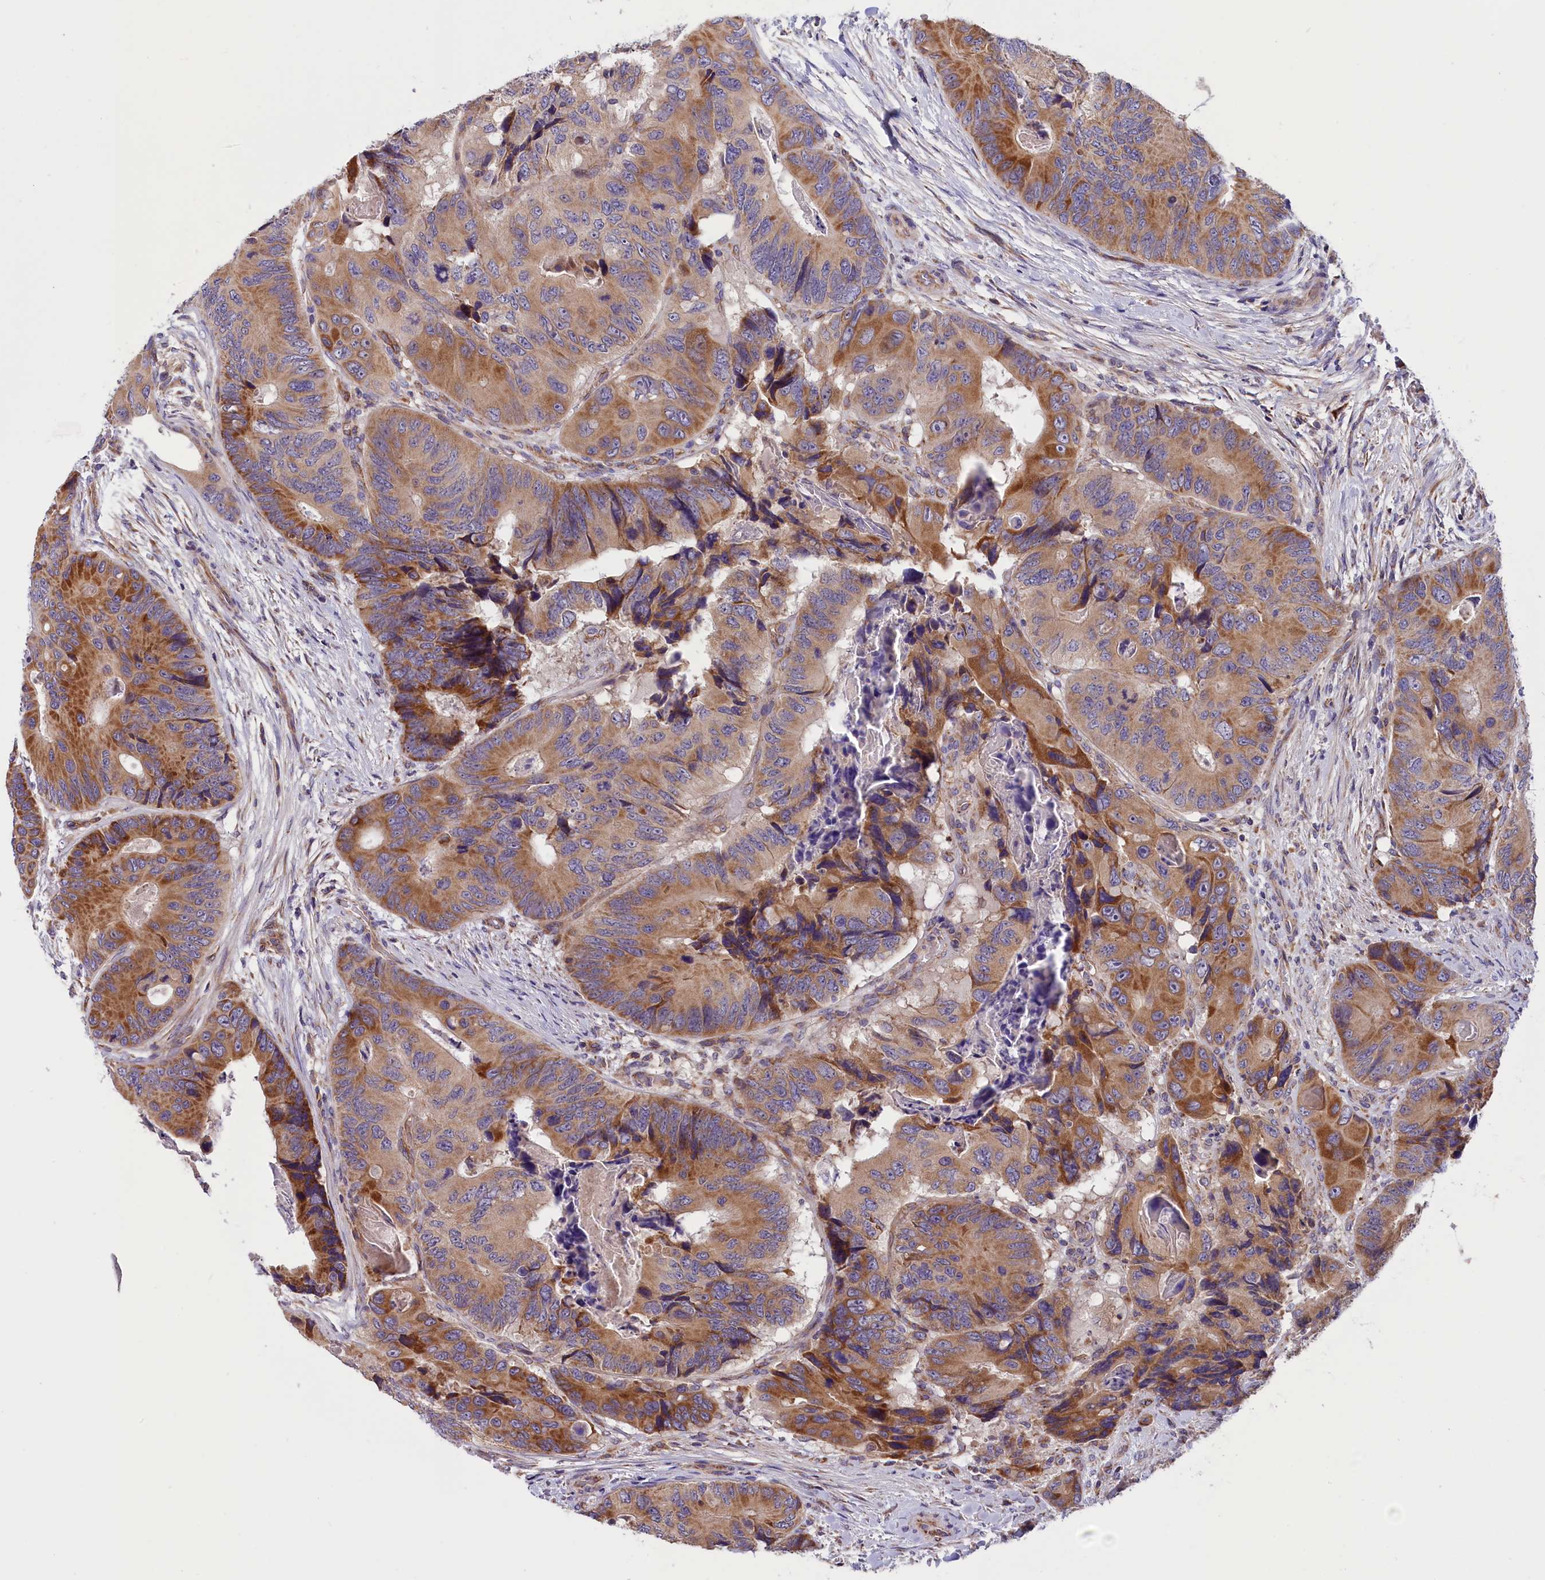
{"staining": {"intensity": "moderate", "quantity": ">75%", "location": "cytoplasmic/membranous"}, "tissue": "colorectal cancer", "cell_type": "Tumor cells", "image_type": "cancer", "snomed": [{"axis": "morphology", "description": "Adenocarcinoma, NOS"}, {"axis": "topography", "description": "Colon"}], "caption": "Immunohistochemical staining of human adenocarcinoma (colorectal) displays medium levels of moderate cytoplasmic/membranous expression in about >75% of tumor cells. The protein of interest is shown in brown color, while the nuclei are stained blue.", "gene": "DNAJB9", "patient": {"sex": "male", "age": 84}}